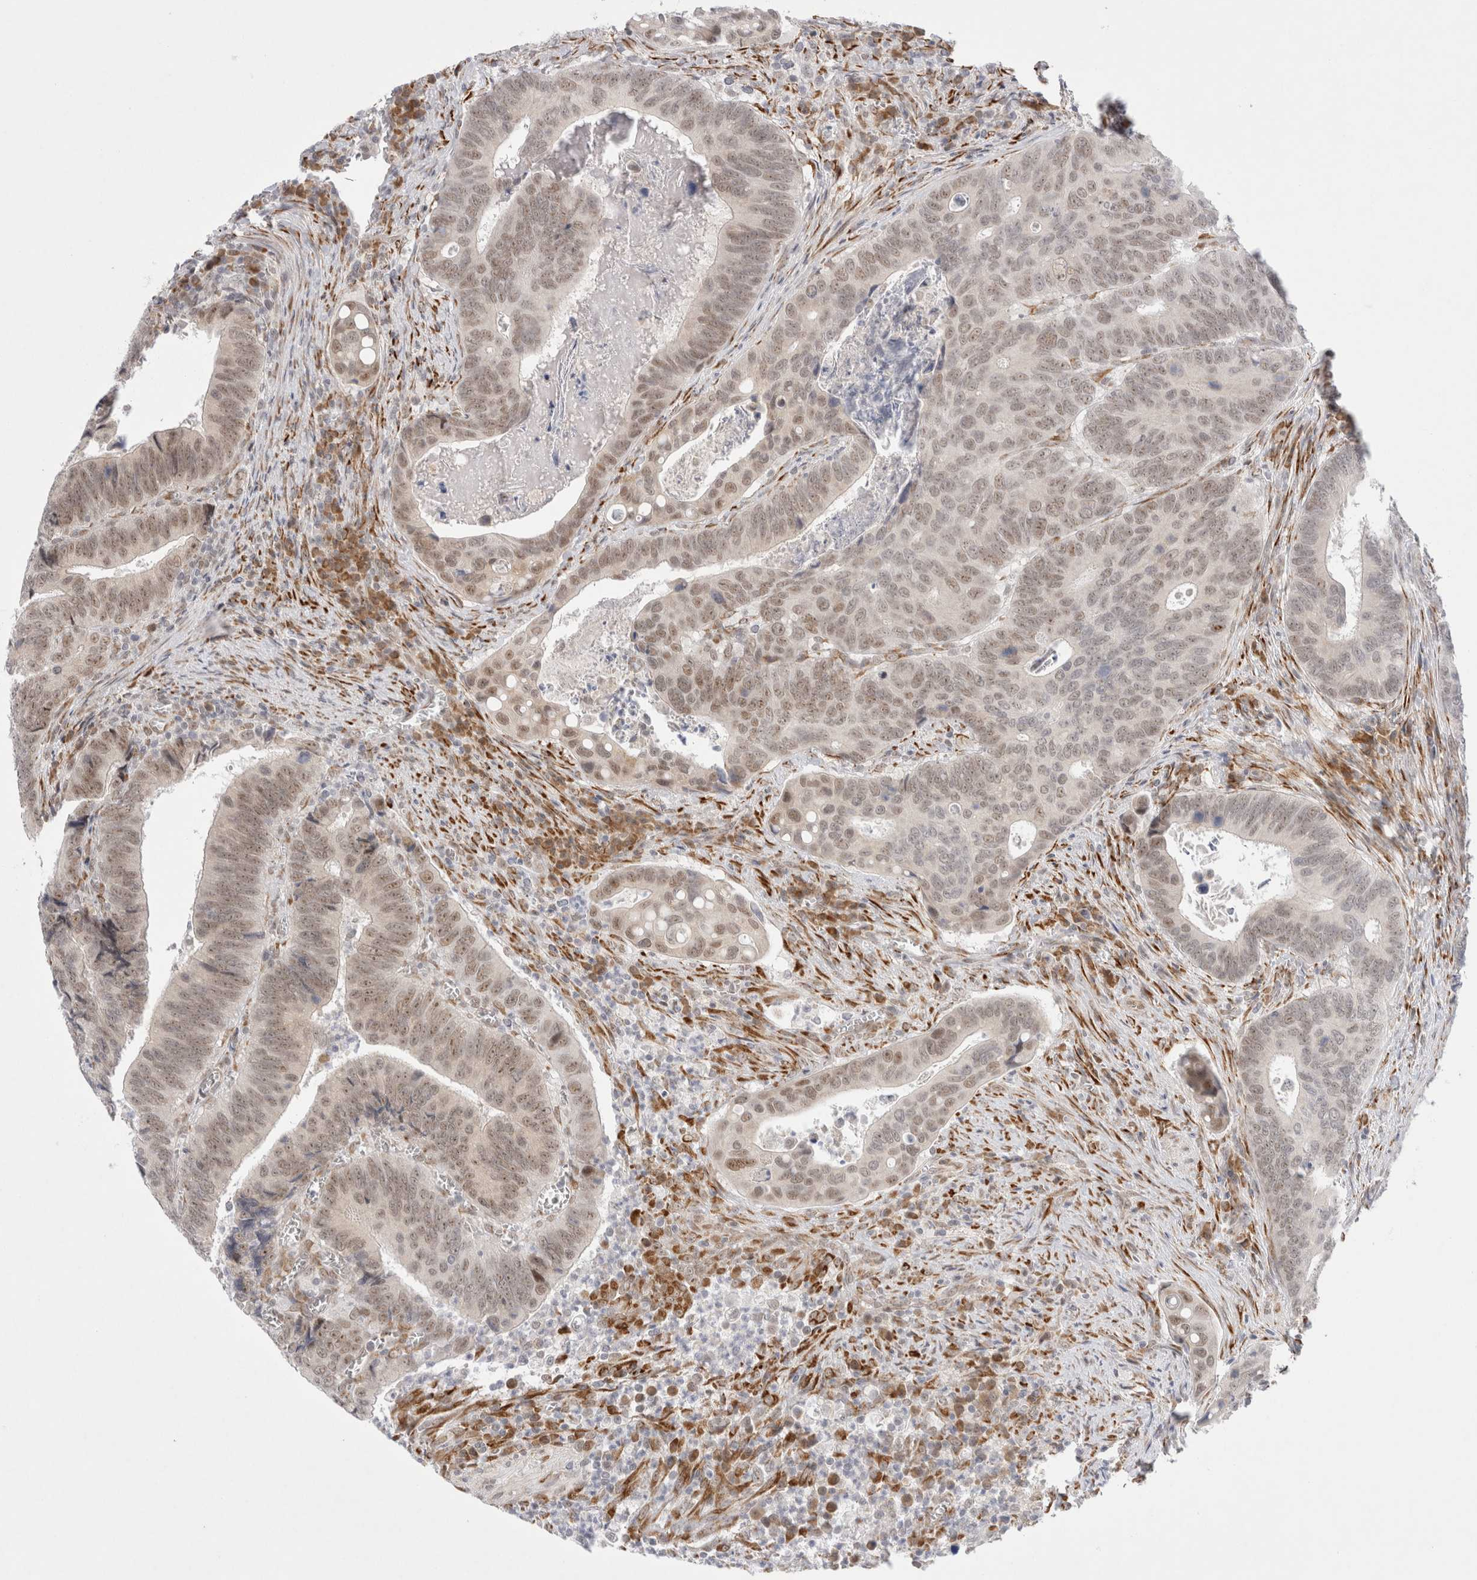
{"staining": {"intensity": "weak", "quantity": ">75%", "location": "nuclear"}, "tissue": "colorectal cancer", "cell_type": "Tumor cells", "image_type": "cancer", "snomed": [{"axis": "morphology", "description": "Inflammation, NOS"}, {"axis": "morphology", "description": "Adenocarcinoma, NOS"}, {"axis": "topography", "description": "Colon"}], "caption": "Protein staining displays weak nuclear staining in about >75% of tumor cells in colorectal cancer (adenocarcinoma).", "gene": "TRMT1L", "patient": {"sex": "male", "age": 72}}